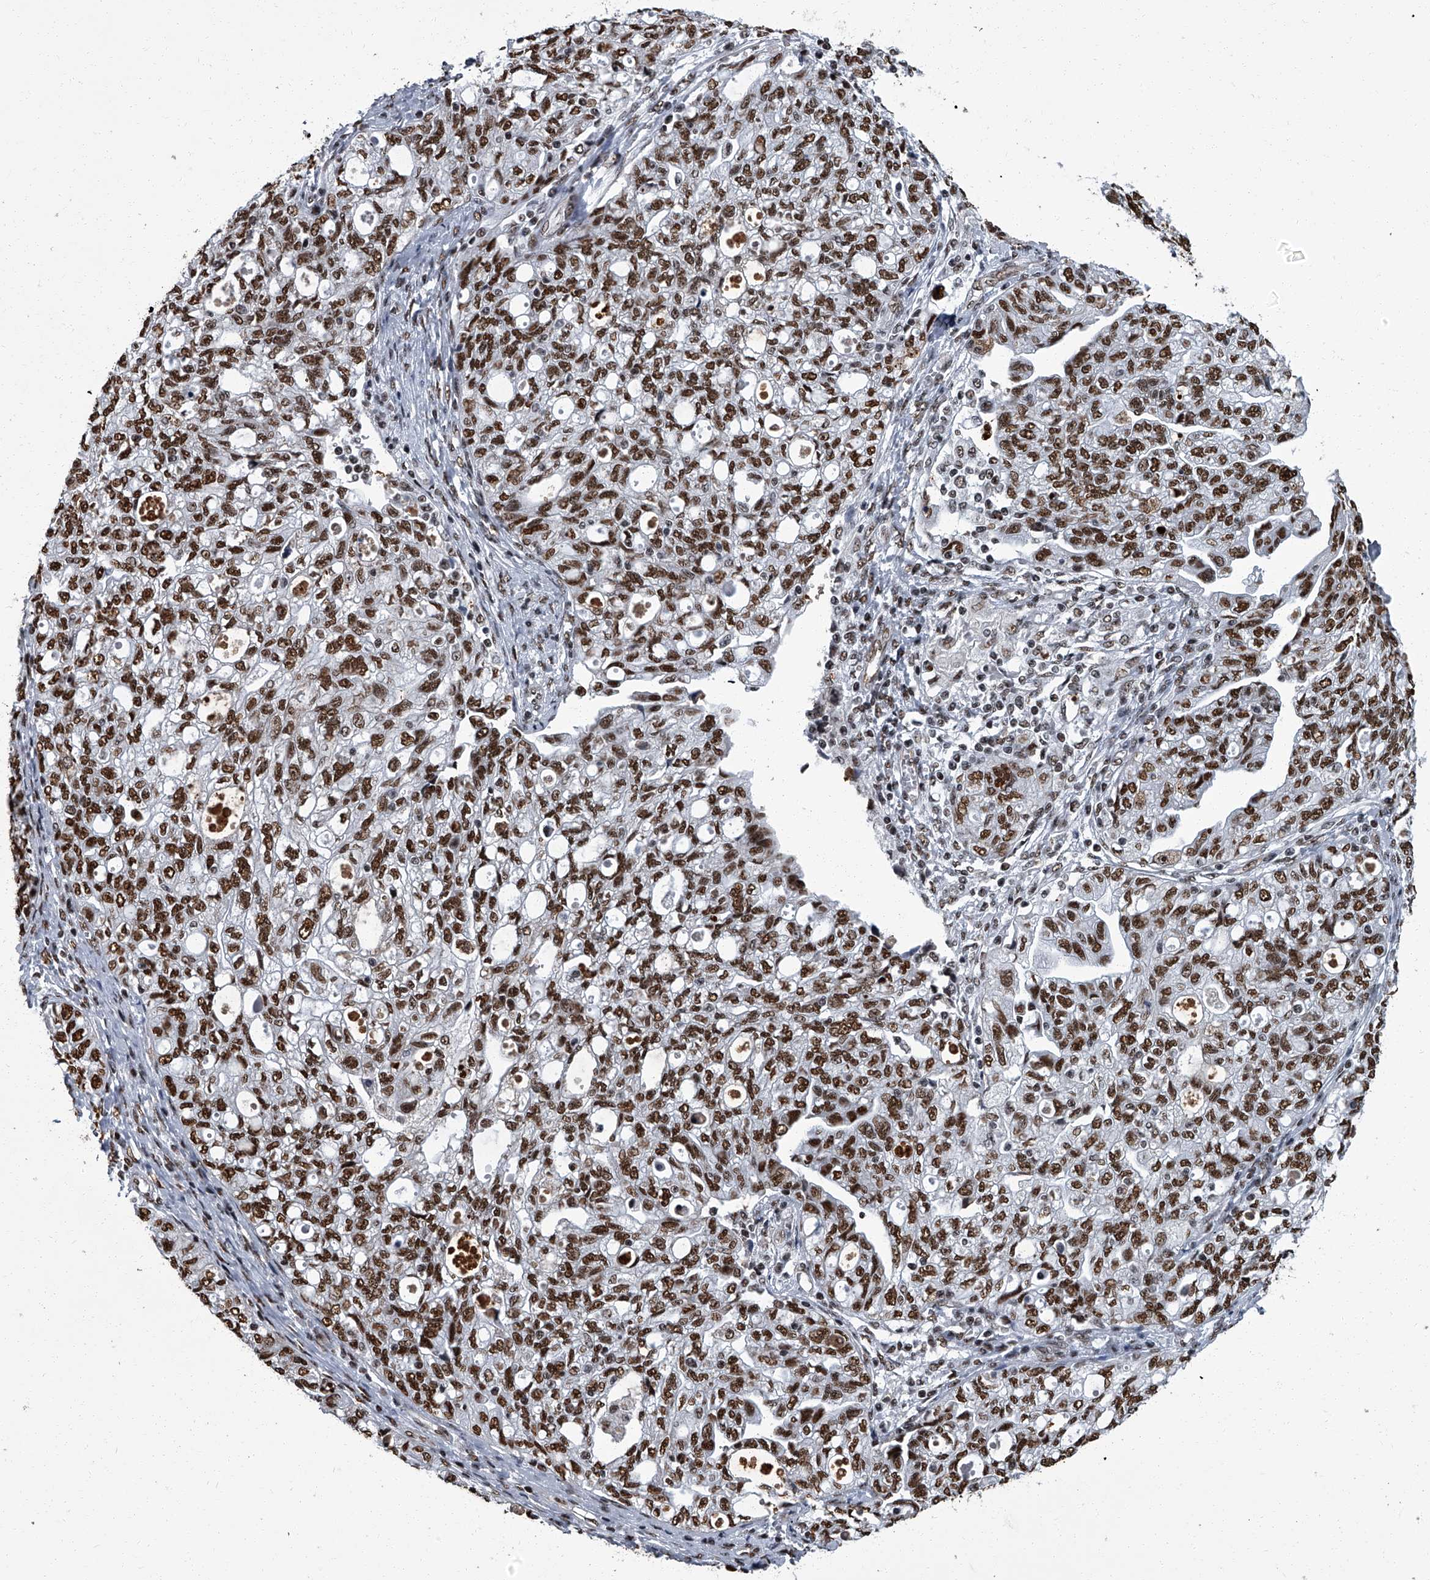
{"staining": {"intensity": "strong", "quantity": ">75%", "location": "nuclear"}, "tissue": "ovarian cancer", "cell_type": "Tumor cells", "image_type": "cancer", "snomed": [{"axis": "morphology", "description": "Carcinoma, NOS"}, {"axis": "morphology", "description": "Cystadenocarcinoma, serous, NOS"}, {"axis": "topography", "description": "Ovary"}], "caption": "This image exhibits serous cystadenocarcinoma (ovarian) stained with IHC to label a protein in brown. The nuclear of tumor cells show strong positivity for the protein. Nuclei are counter-stained blue.", "gene": "ZNF518B", "patient": {"sex": "female", "age": 69}}